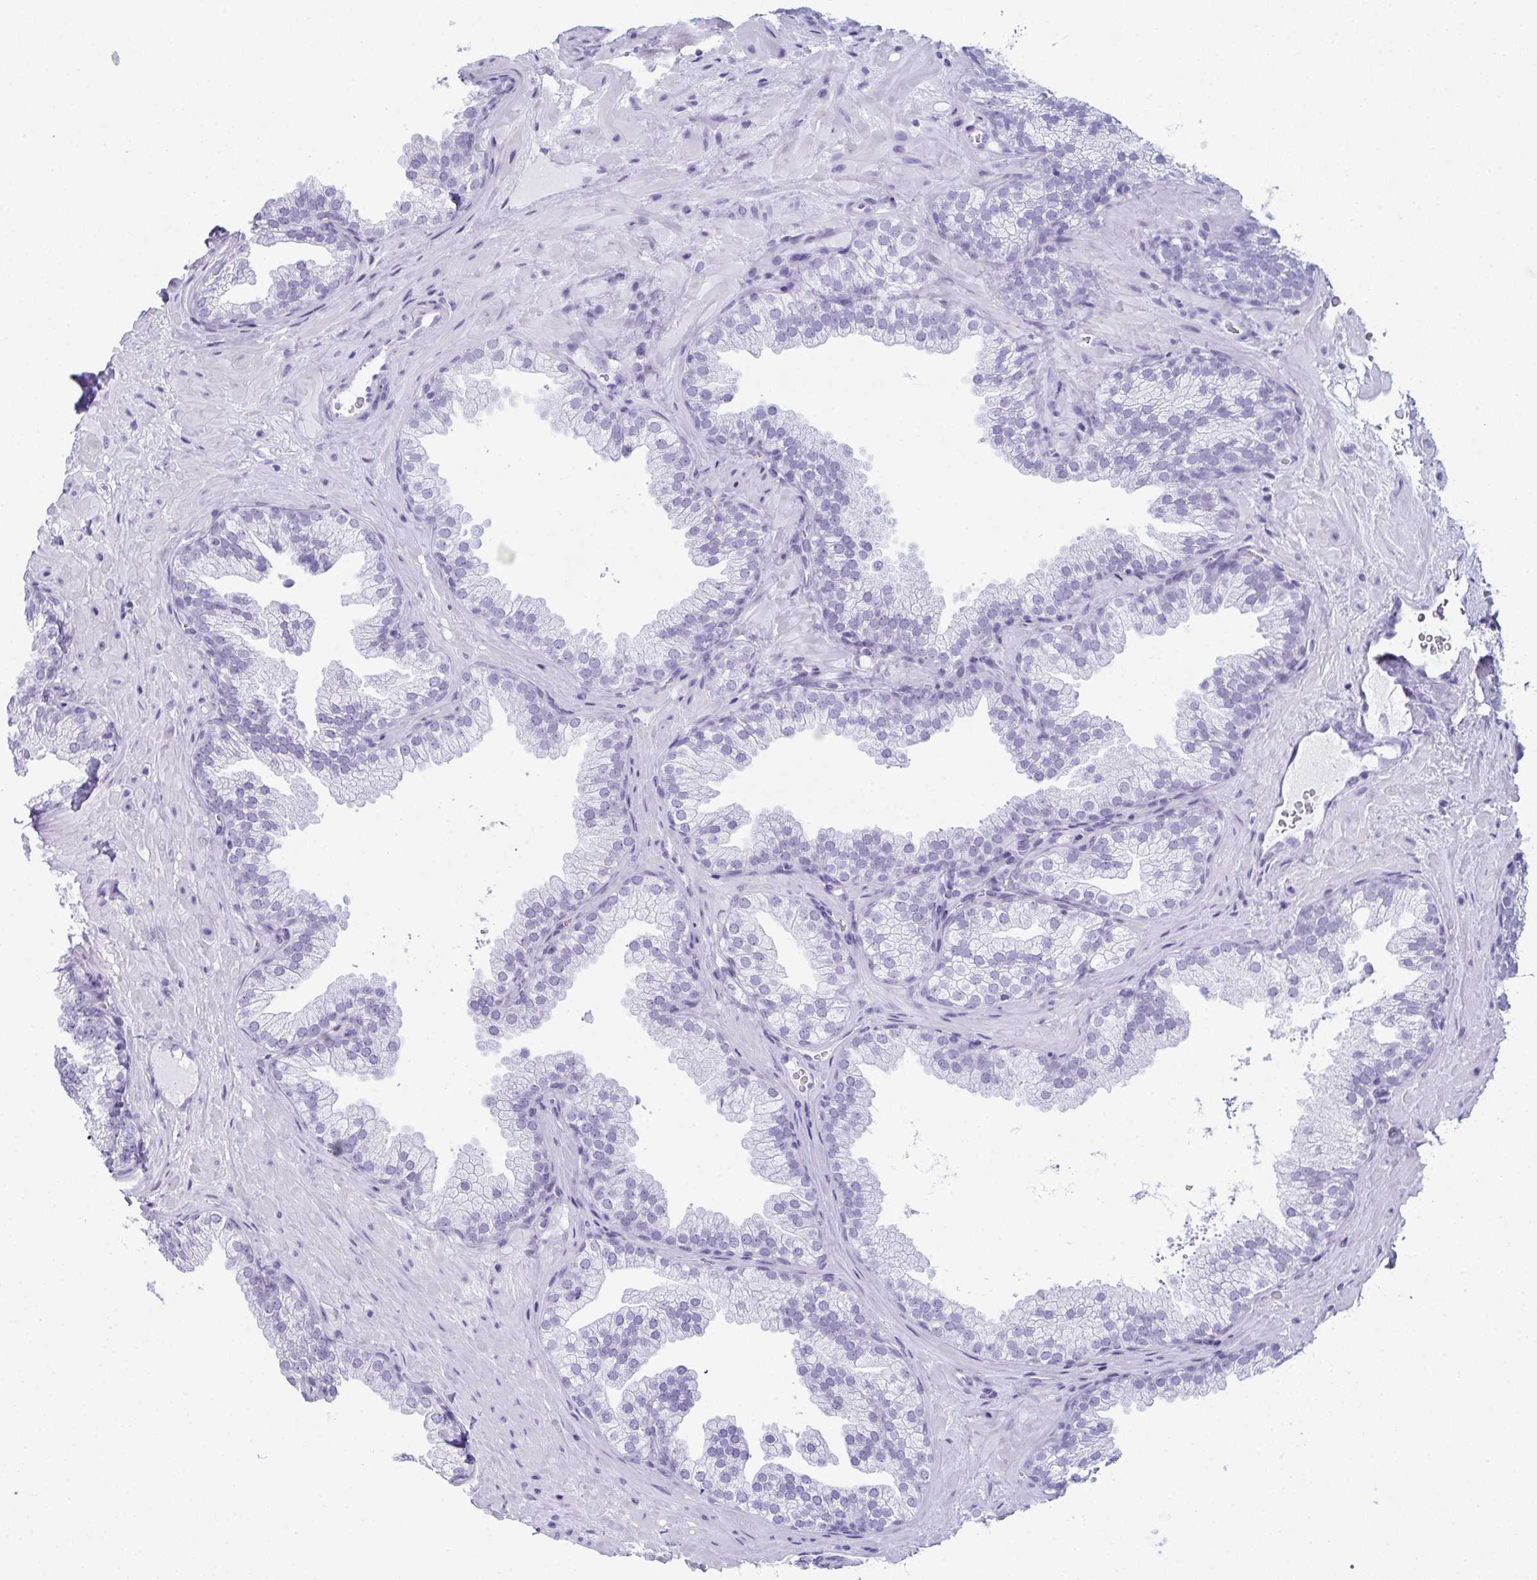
{"staining": {"intensity": "negative", "quantity": "none", "location": "none"}, "tissue": "prostate", "cell_type": "Glandular cells", "image_type": "normal", "snomed": [{"axis": "morphology", "description": "Normal tissue, NOS"}, {"axis": "topography", "description": "Prostate"}], "caption": "Immunohistochemistry photomicrograph of benign prostate: human prostate stained with DAB demonstrates no significant protein expression in glandular cells. (Stains: DAB (3,3'-diaminobenzidine) immunohistochemistry (IHC) with hematoxylin counter stain, Microscopy: brightfield microscopy at high magnification).", "gene": "ENKUR", "patient": {"sex": "male", "age": 37}}